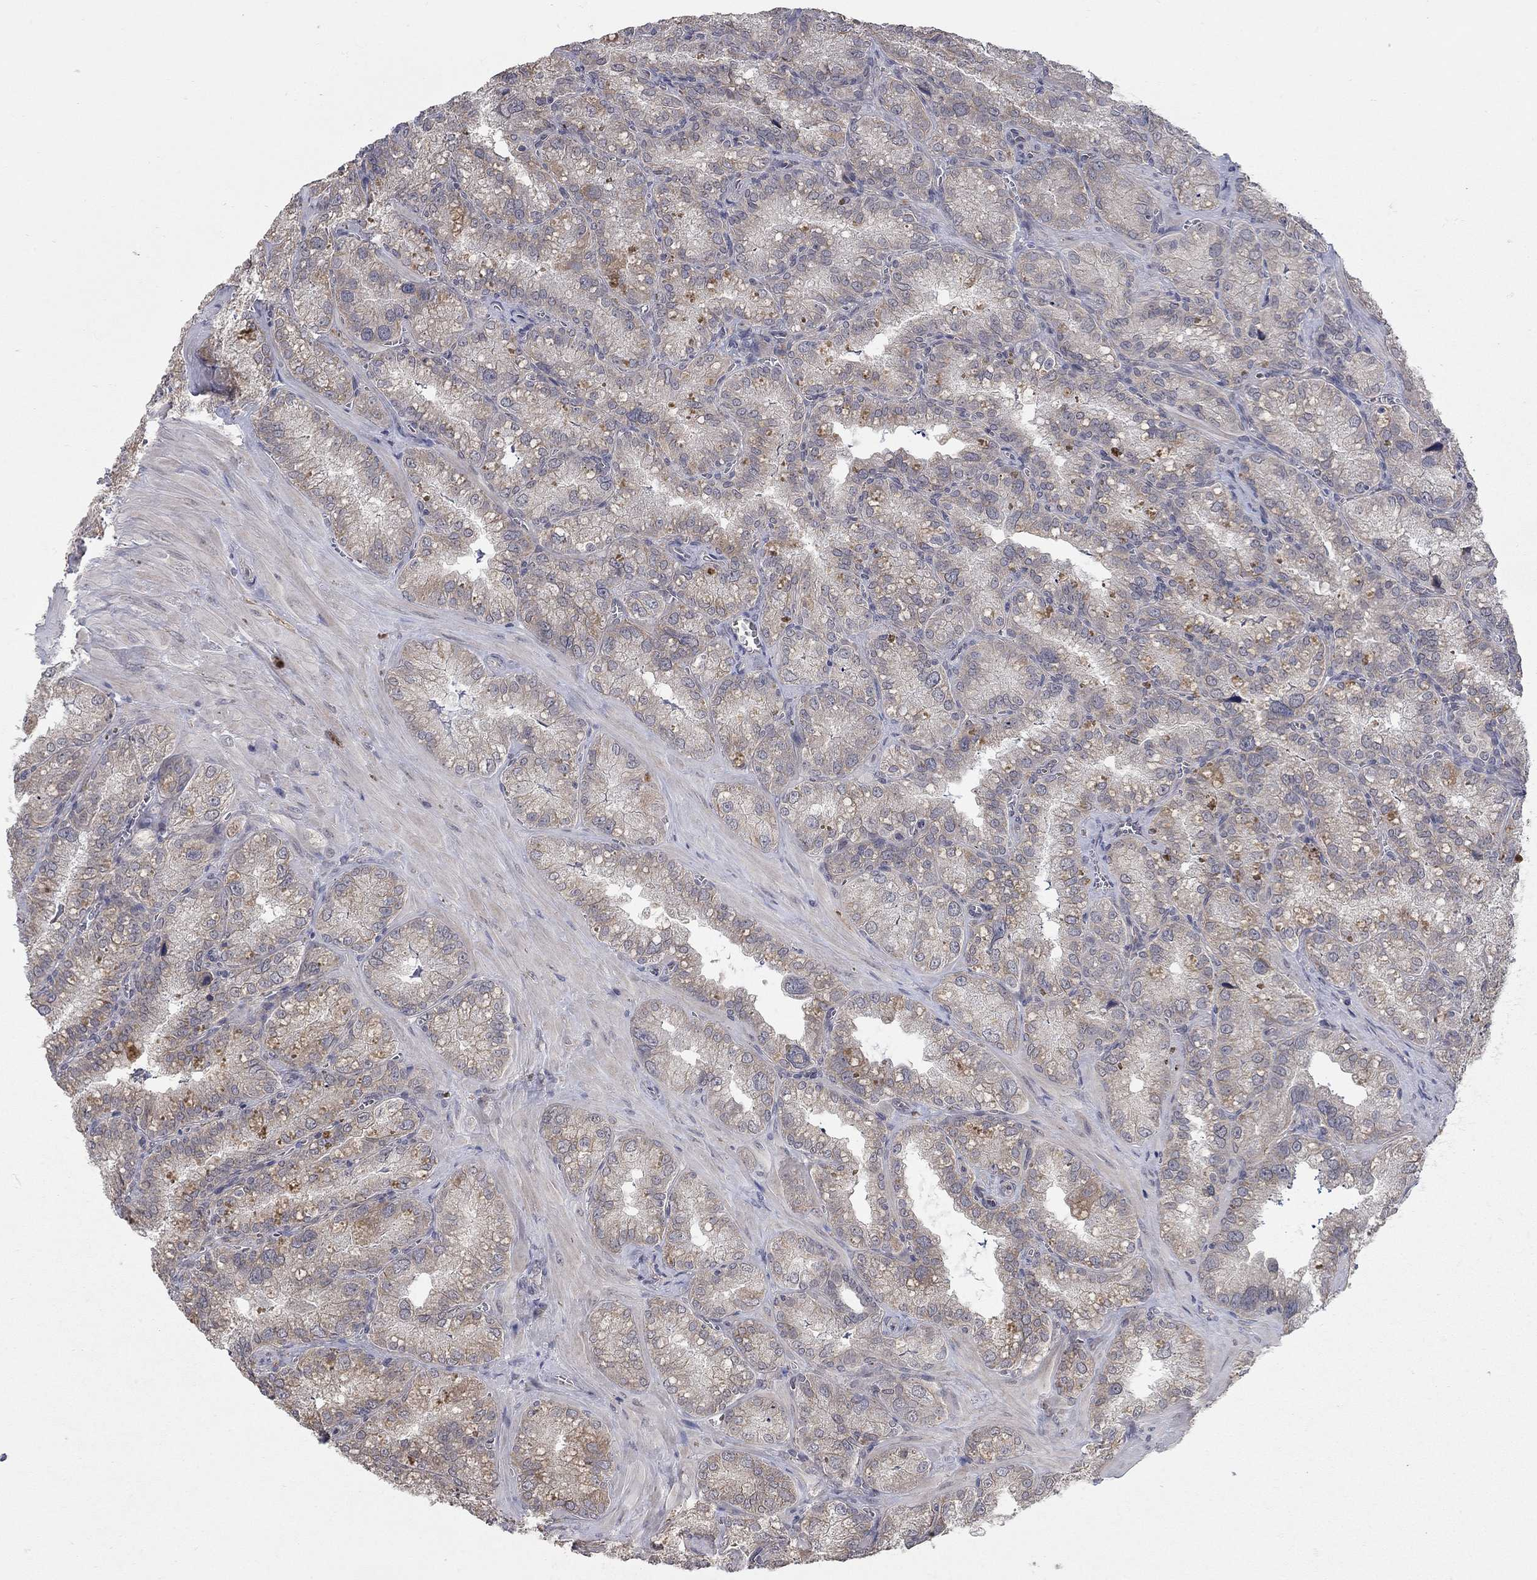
{"staining": {"intensity": "weak", "quantity": "25%-75%", "location": "cytoplasmic/membranous"}, "tissue": "seminal vesicle", "cell_type": "Glandular cells", "image_type": "normal", "snomed": [{"axis": "morphology", "description": "Normal tissue, NOS"}, {"axis": "topography", "description": "Seminal veicle"}], "caption": "Protein expression analysis of normal human seminal vesicle reveals weak cytoplasmic/membranous expression in approximately 25%-75% of glandular cells. (Brightfield microscopy of DAB IHC at high magnification).", "gene": "WASF3", "patient": {"sex": "male", "age": 57}}